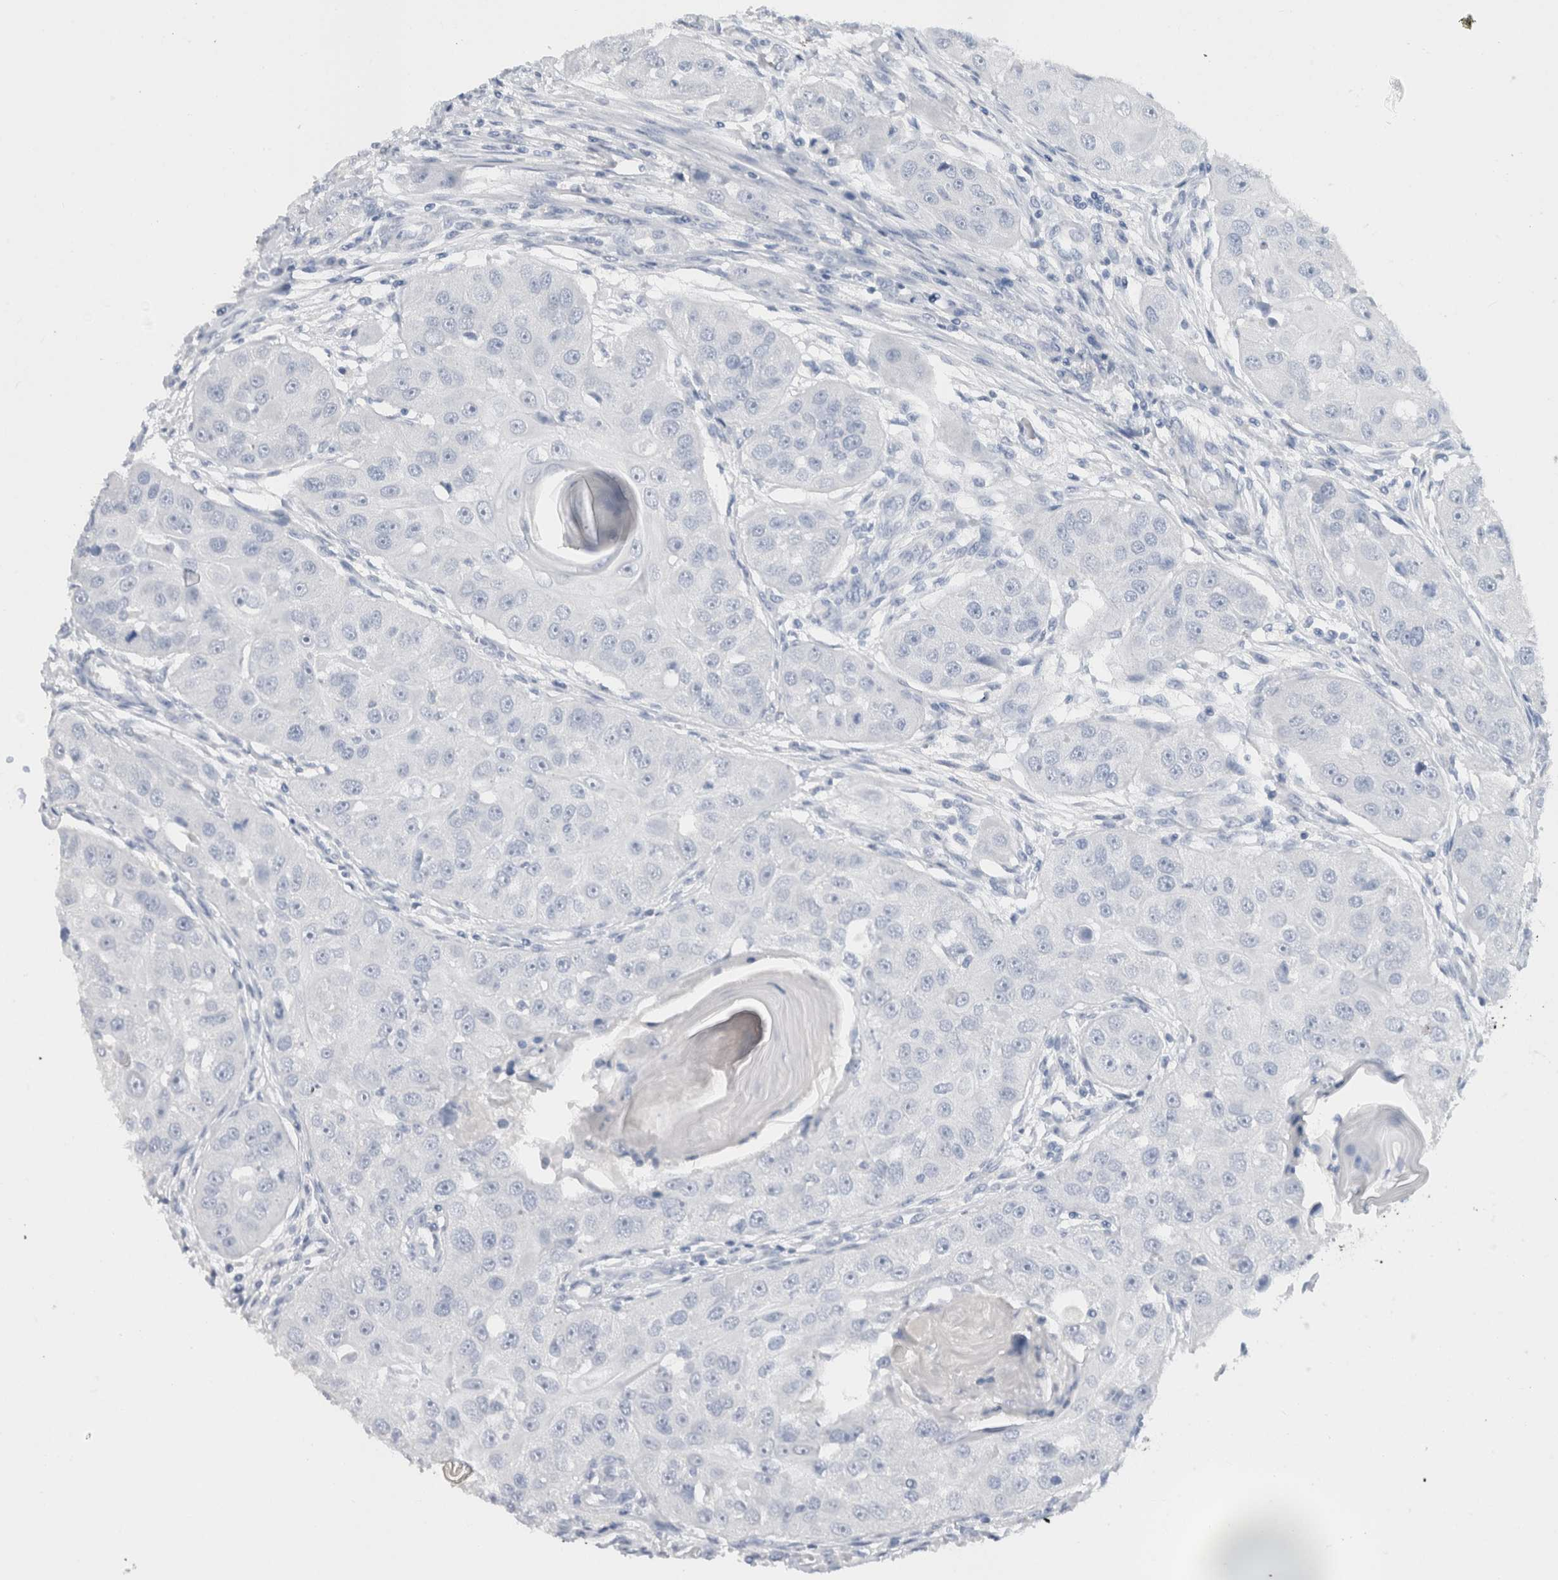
{"staining": {"intensity": "negative", "quantity": "none", "location": "none"}, "tissue": "head and neck cancer", "cell_type": "Tumor cells", "image_type": "cancer", "snomed": [{"axis": "morphology", "description": "Normal tissue, NOS"}, {"axis": "morphology", "description": "Squamous cell carcinoma, NOS"}, {"axis": "topography", "description": "Skeletal muscle"}, {"axis": "topography", "description": "Head-Neck"}], "caption": "Squamous cell carcinoma (head and neck) was stained to show a protein in brown. There is no significant positivity in tumor cells.", "gene": "BCAN", "patient": {"sex": "male", "age": 51}}